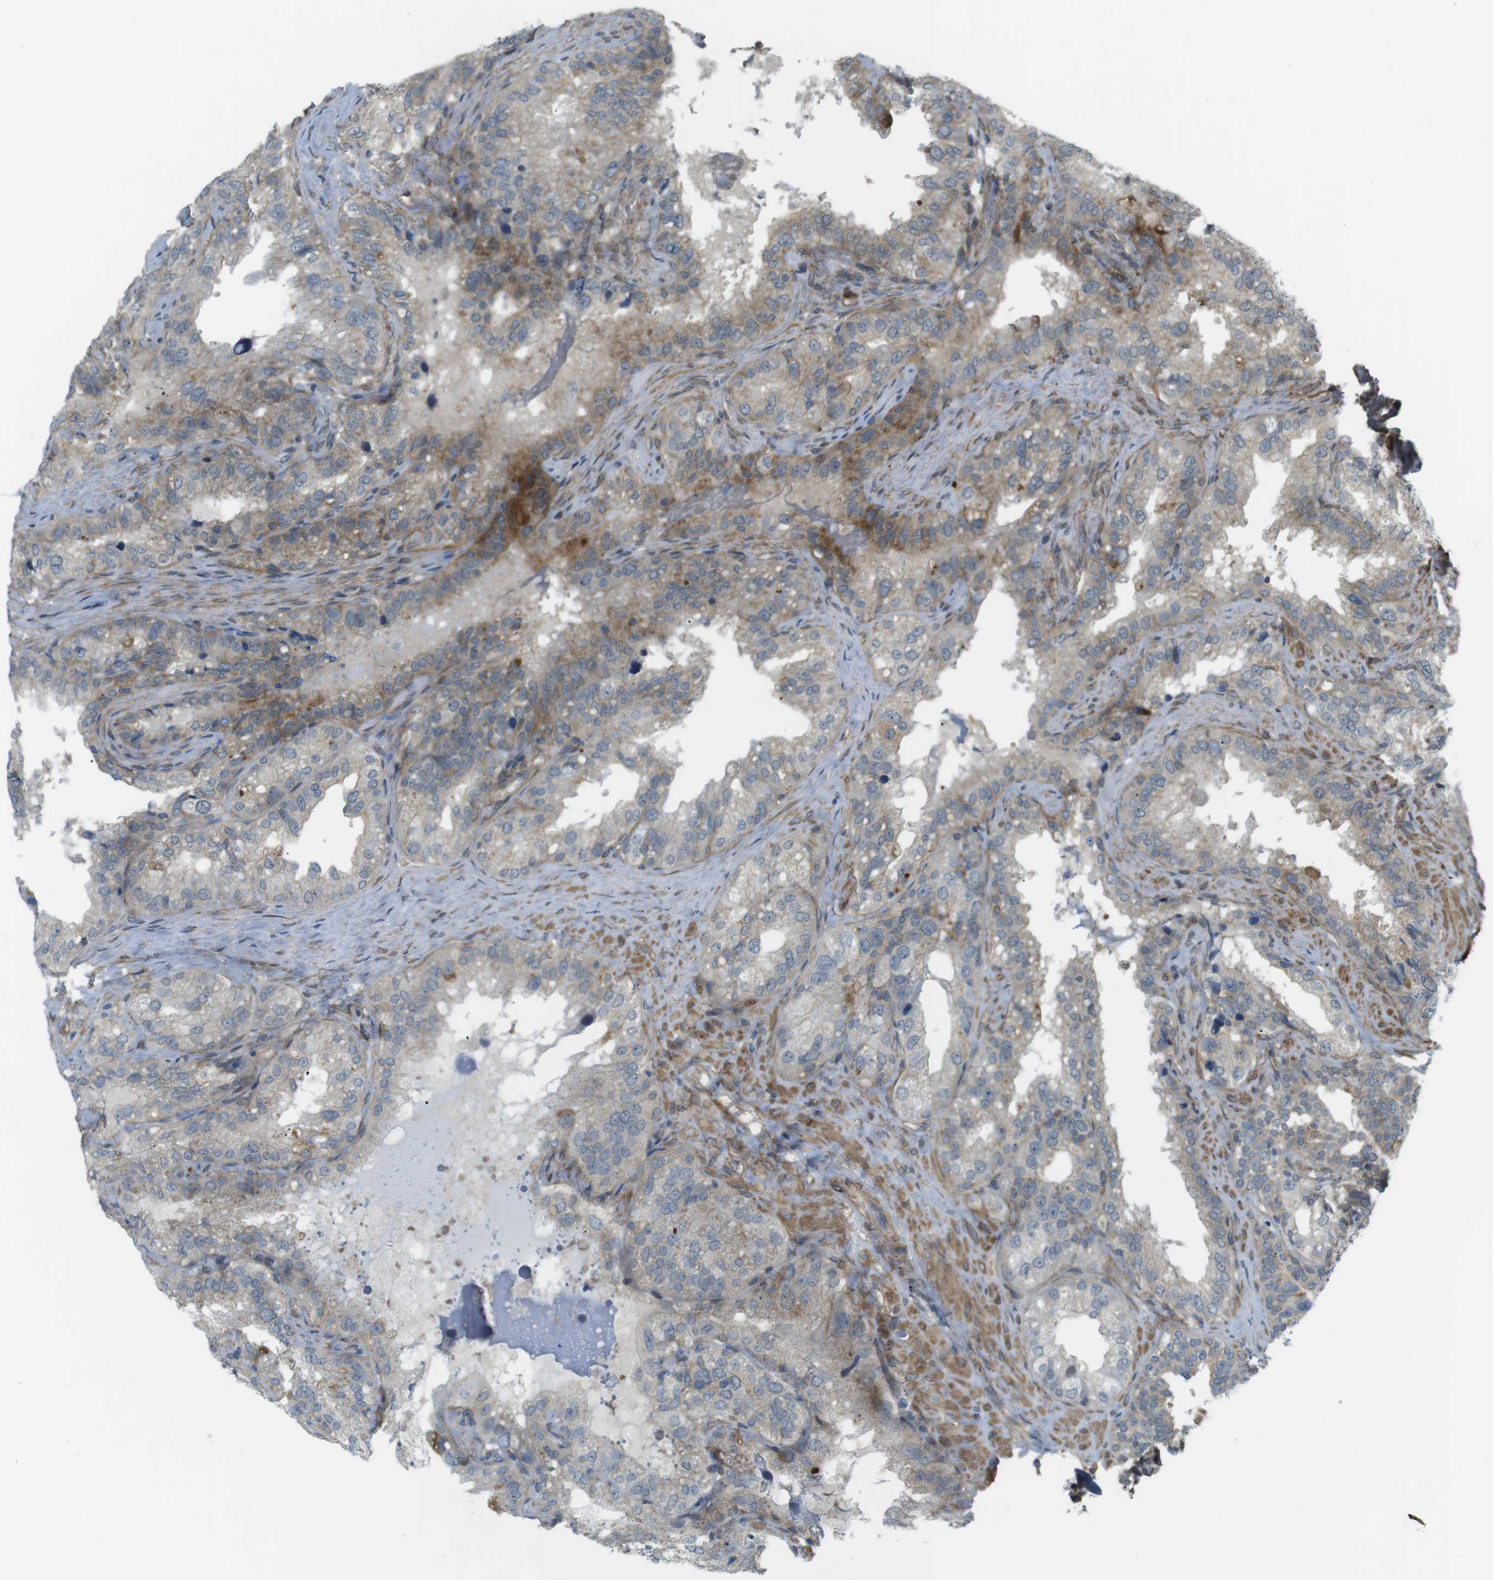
{"staining": {"intensity": "weak", "quantity": "25%-75%", "location": "cytoplasmic/membranous"}, "tissue": "seminal vesicle", "cell_type": "Glandular cells", "image_type": "normal", "snomed": [{"axis": "morphology", "description": "Normal tissue, NOS"}, {"axis": "topography", "description": "Seminal veicle"}], "caption": "Immunohistochemistry photomicrograph of unremarkable seminal vesicle: seminal vesicle stained using IHC reveals low levels of weak protein expression localized specifically in the cytoplasmic/membranous of glandular cells, appearing as a cytoplasmic/membranous brown color.", "gene": "KANK2", "patient": {"sex": "male", "age": 68}}